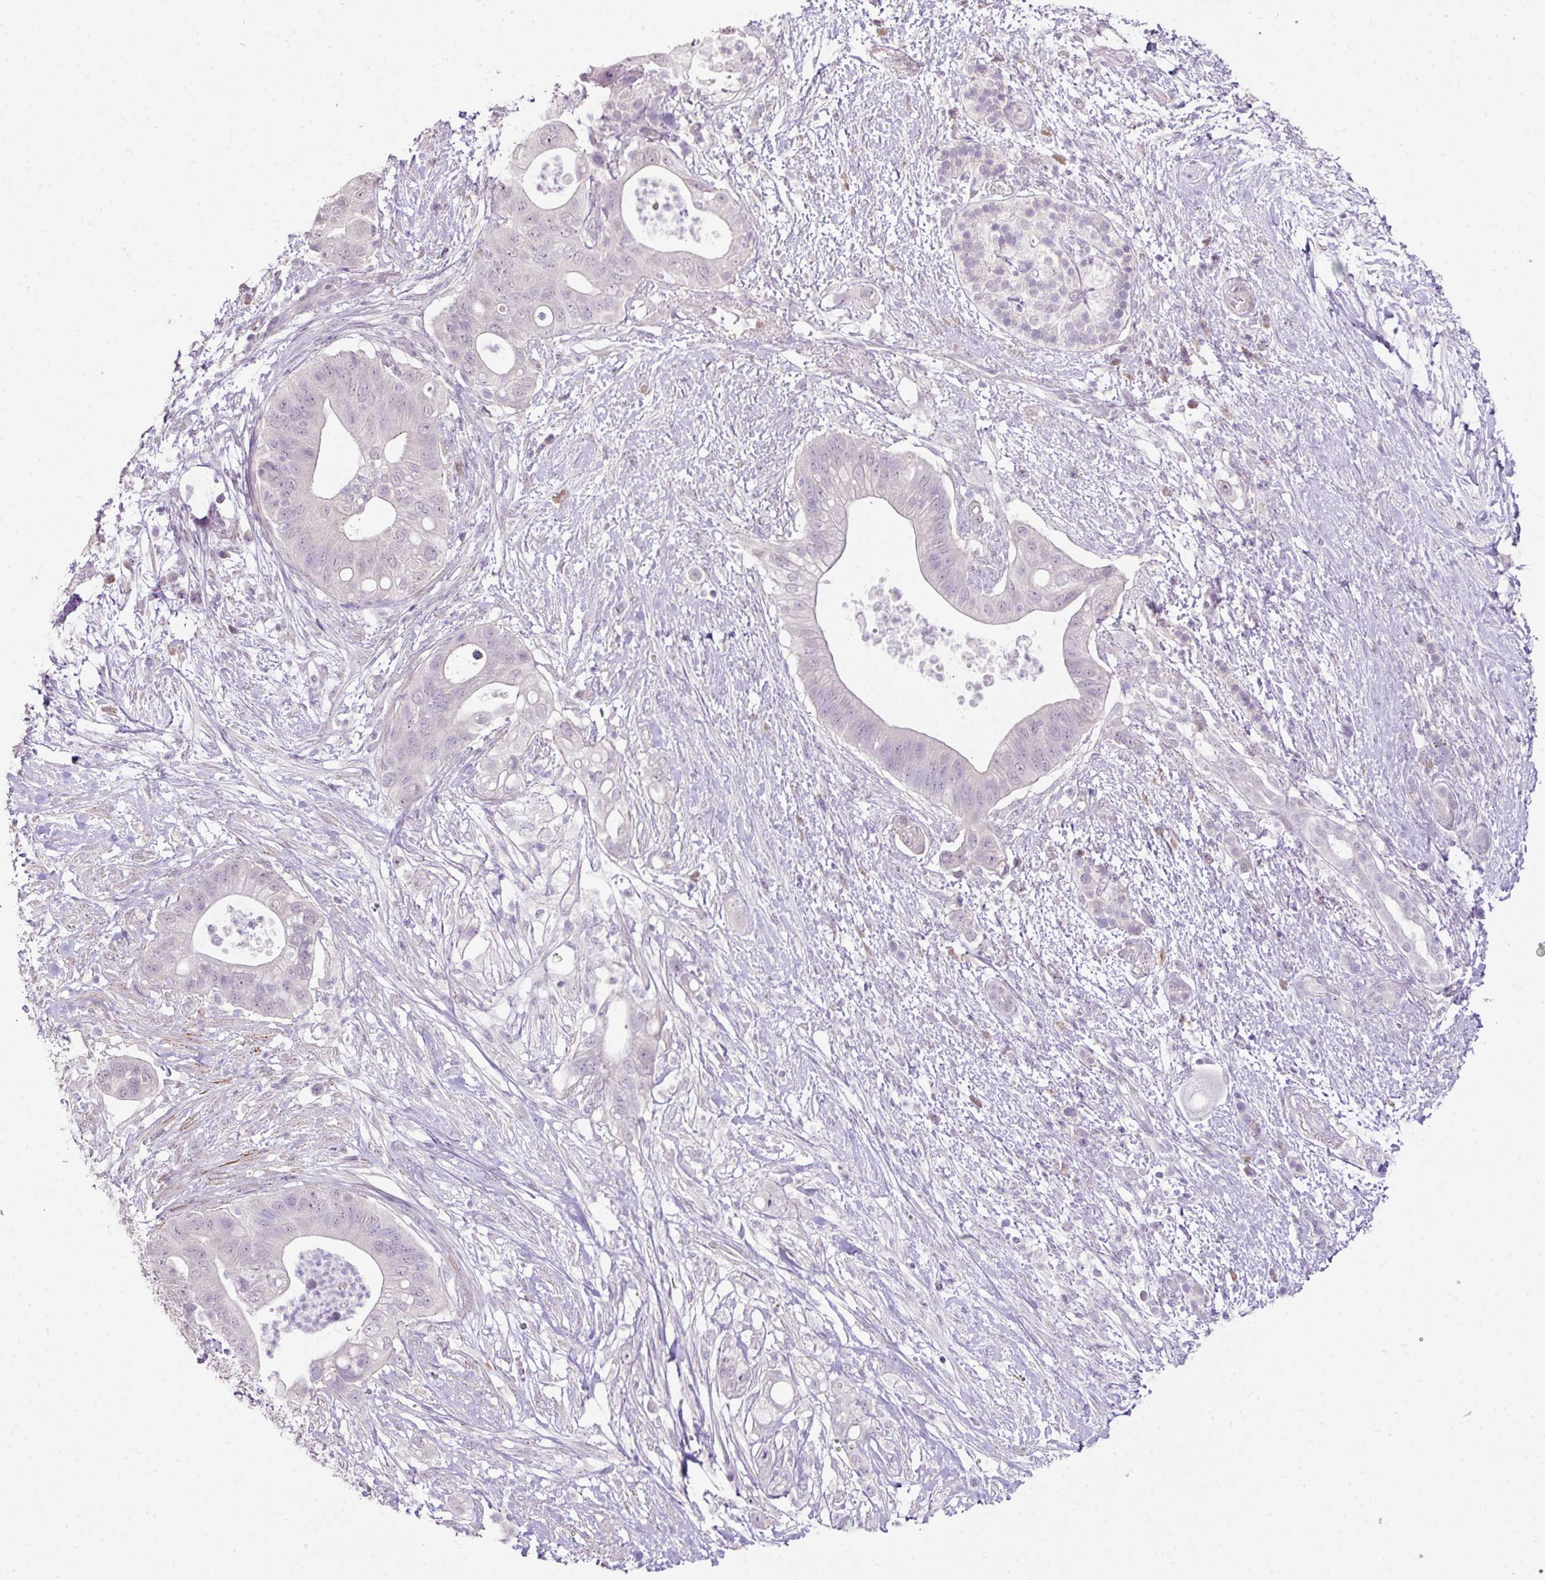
{"staining": {"intensity": "negative", "quantity": "none", "location": "none"}, "tissue": "pancreatic cancer", "cell_type": "Tumor cells", "image_type": "cancer", "snomed": [{"axis": "morphology", "description": "Adenocarcinoma, NOS"}, {"axis": "topography", "description": "Pancreas"}], "caption": "This histopathology image is of pancreatic cancer stained with immunohistochemistry (IHC) to label a protein in brown with the nuclei are counter-stained blue. There is no staining in tumor cells.", "gene": "DIP2A", "patient": {"sex": "female", "age": 72}}